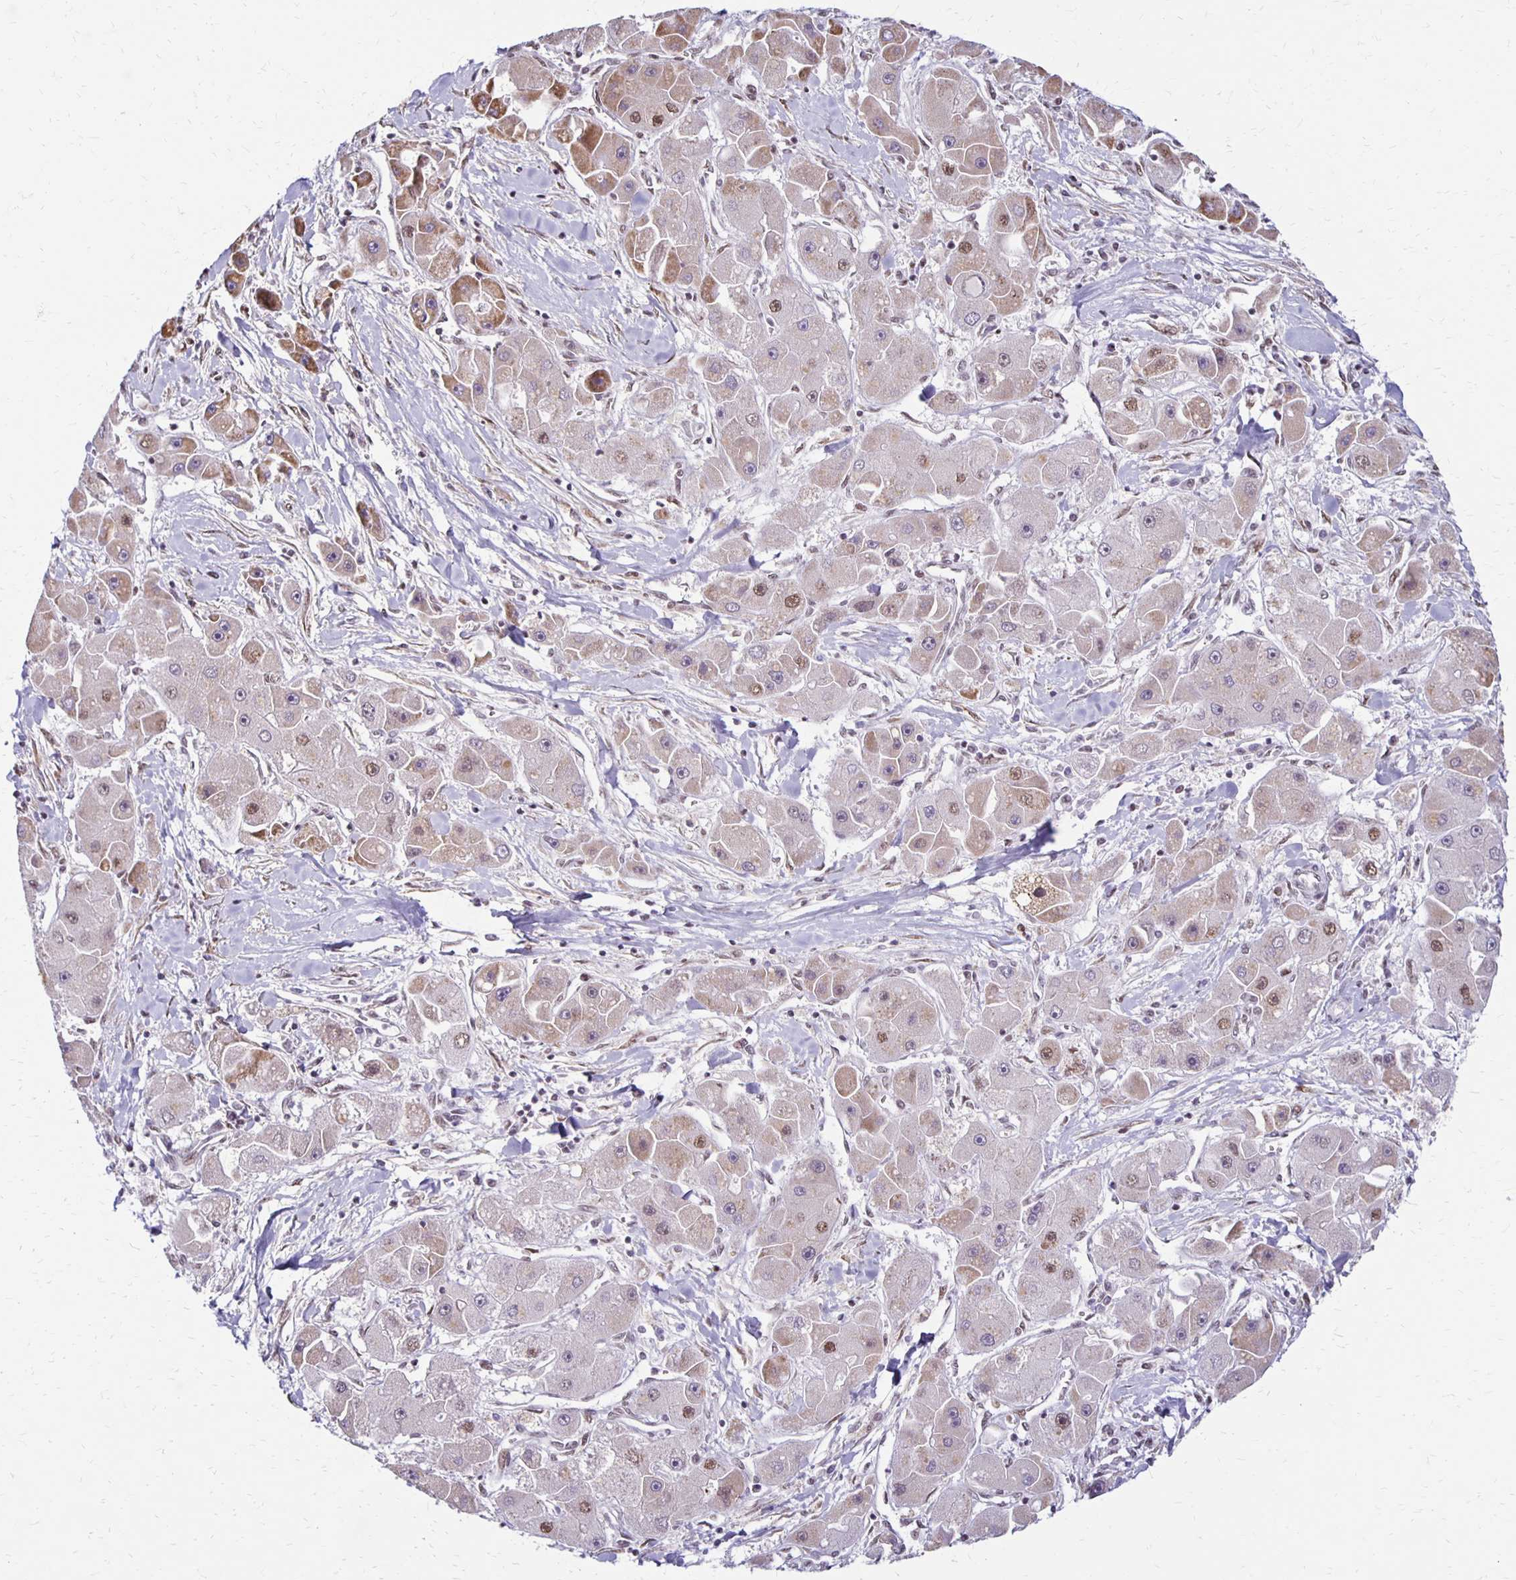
{"staining": {"intensity": "weak", "quantity": "25%-75%", "location": "nuclear"}, "tissue": "liver cancer", "cell_type": "Tumor cells", "image_type": "cancer", "snomed": [{"axis": "morphology", "description": "Carcinoma, Hepatocellular, NOS"}, {"axis": "topography", "description": "Liver"}], "caption": "Approximately 25%-75% of tumor cells in liver cancer reveal weak nuclear protein expression as visualized by brown immunohistochemical staining.", "gene": "DAGLA", "patient": {"sex": "male", "age": 24}}